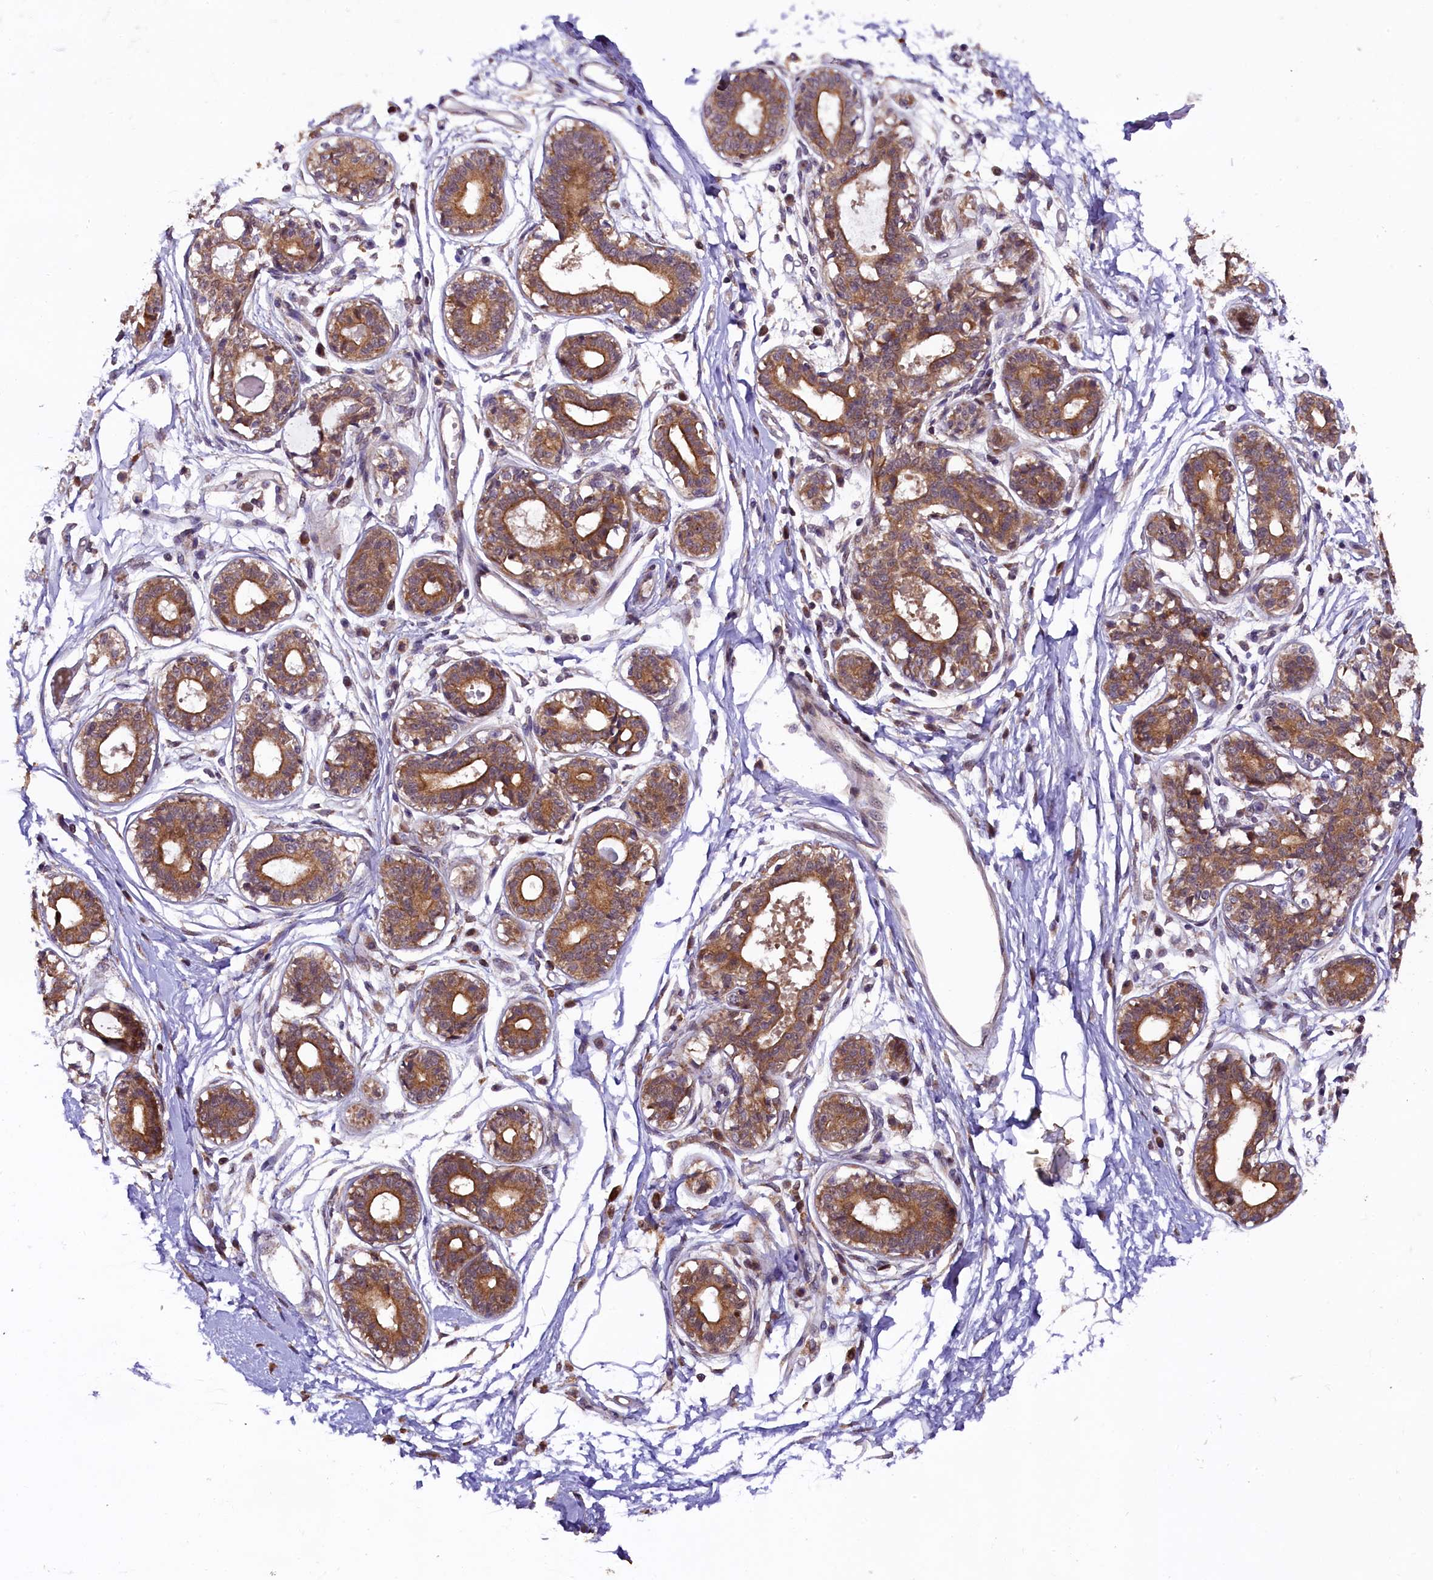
{"staining": {"intensity": "negative", "quantity": "none", "location": "none"}, "tissue": "breast", "cell_type": "Adipocytes", "image_type": "normal", "snomed": [{"axis": "morphology", "description": "Normal tissue, NOS"}, {"axis": "topography", "description": "Breast"}], "caption": "This is a micrograph of immunohistochemistry staining of normal breast, which shows no expression in adipocytes.", "gene": "DOHH", "patient": {"sex": "female", "age": 45}}